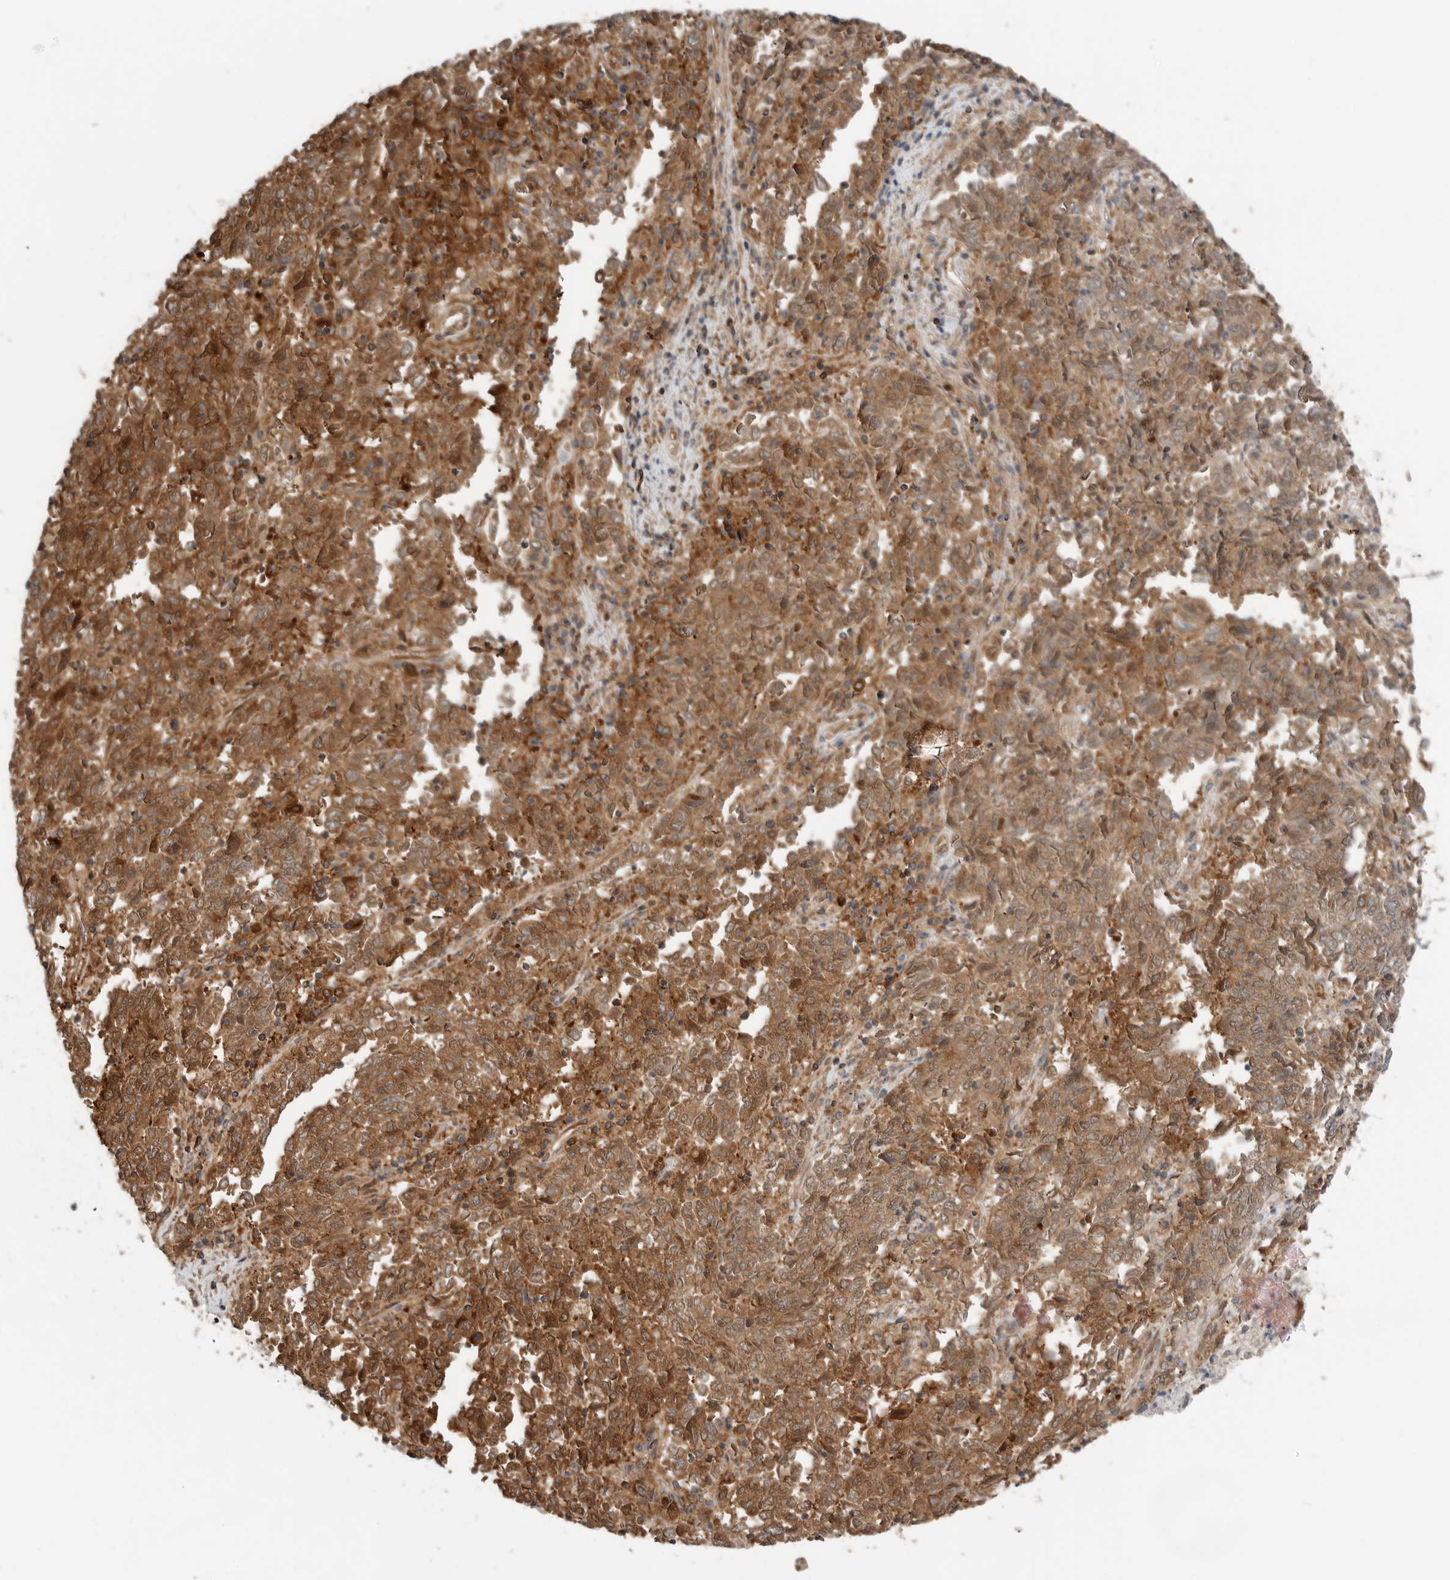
{"staining": {"intensity": "strong", "quantity": ">75%", "location": "cytoplasmic/membranous,nuclear"}, "tissue": "endometrial cancer", "cell_type": "Tumor cells", "image_type": "cancer", "snomed": [{"axis": "morphology", "description": "Adenocarcinoma, NOS"}, {"axis": "topography", "description": "Endometrium"}], "caption": "High-magnification brightfield microscopy of adenocarcinoma (endometrial) stained with DAB (3,3'-diaminobenzidine) (brown) and counterstained with hematoxylin (blue). tumor cells exhibit strong cytoplasmic/membranous and nuclear positivity is appreciated in about>75% of cells.", "gene": "XPNPEP1", "patient": {"sex": "female", "age": 80}}